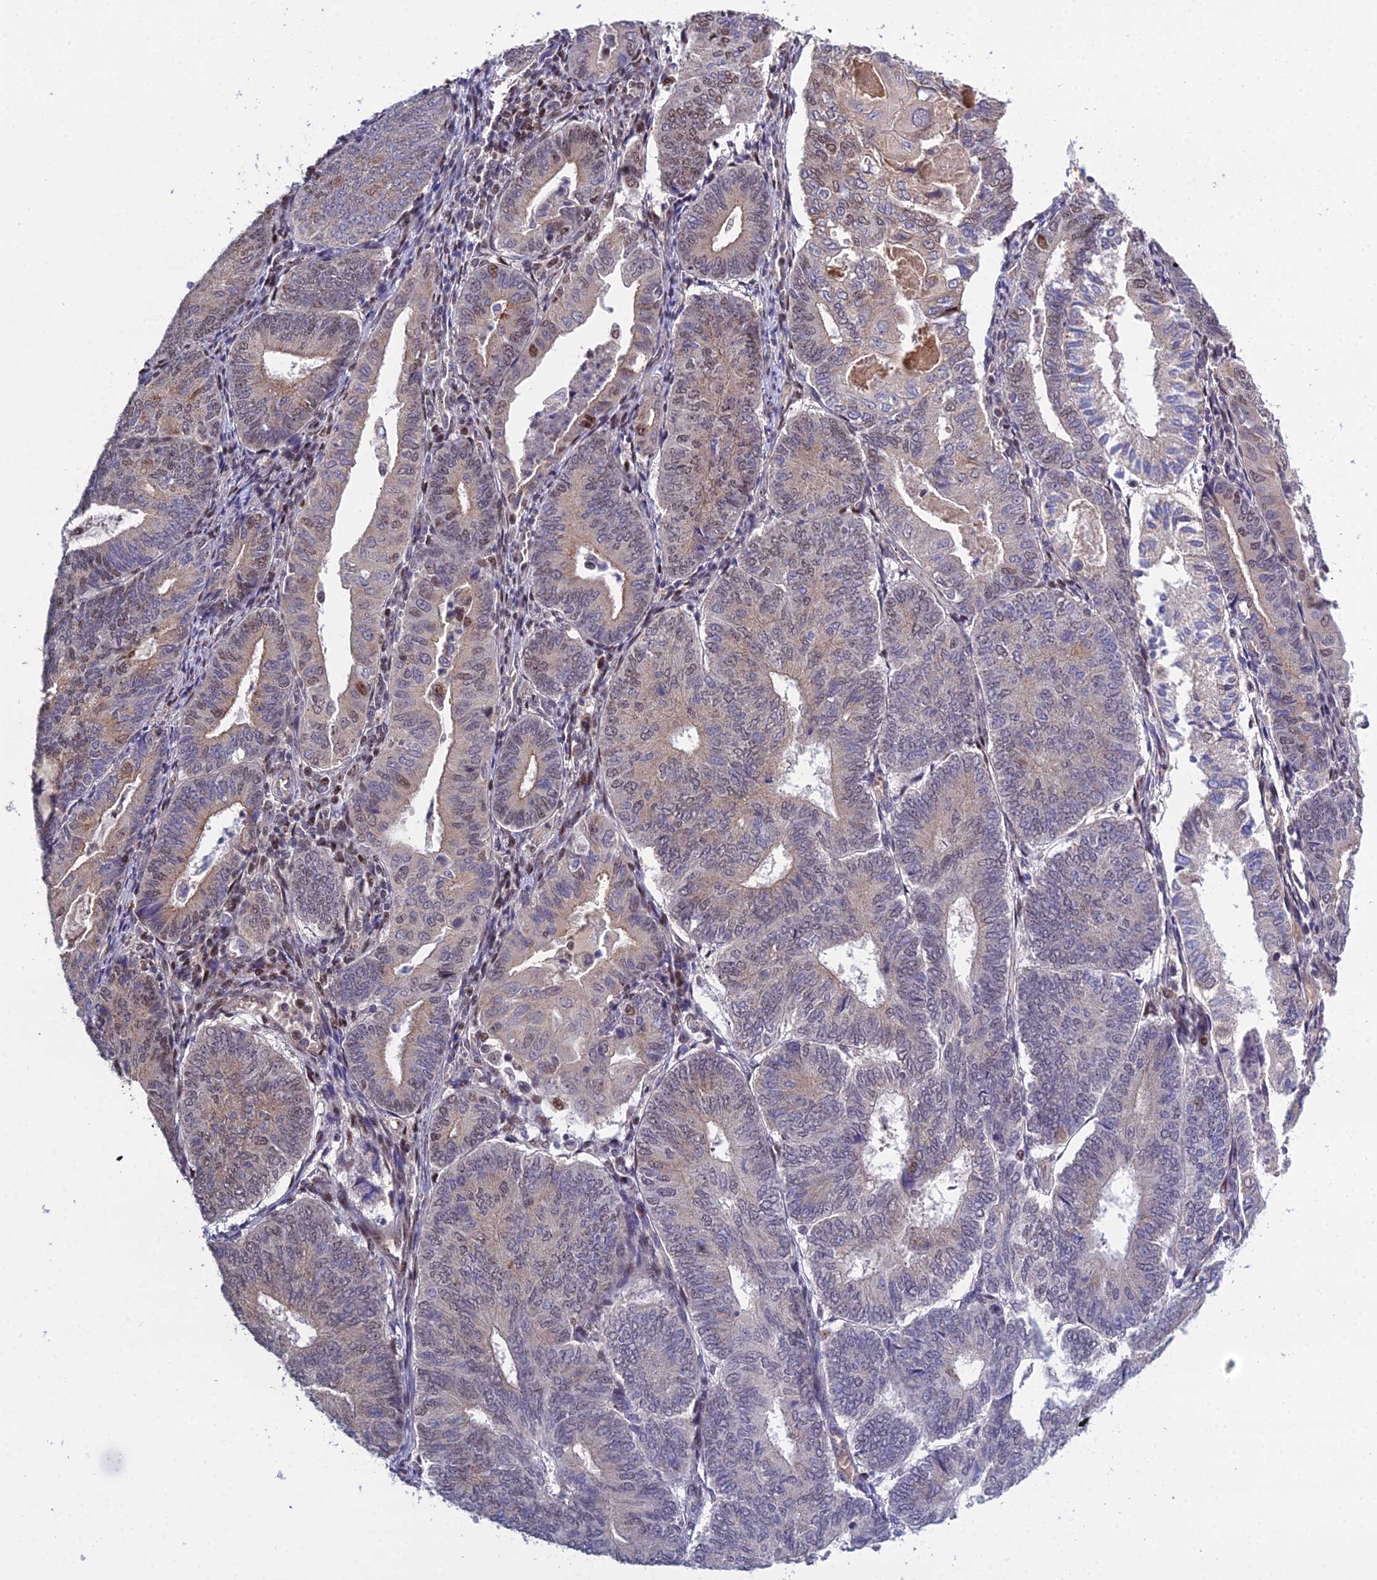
{"staining": {"intensity": "moderate", "quantity": "<25%", "location": "nuclear"}, "tissue": "endometrial cancer", "cell_type": "Tumor cells", "image_type": "cancer", "snomed": [{"axis": "morphology", "description": "Adenocarcinoma, NOS"}, {"axis": "topography", "description": "Endometrium"}], "caption": "IHC histopathology image of endometrial adenocarcinoma stained for a protein (brown), which displays low levels of moderate nuclear positivity in approximately <25% of tumor cells.", "gene": "ARL2", "patient": {"sex": "female", "age": 81}}